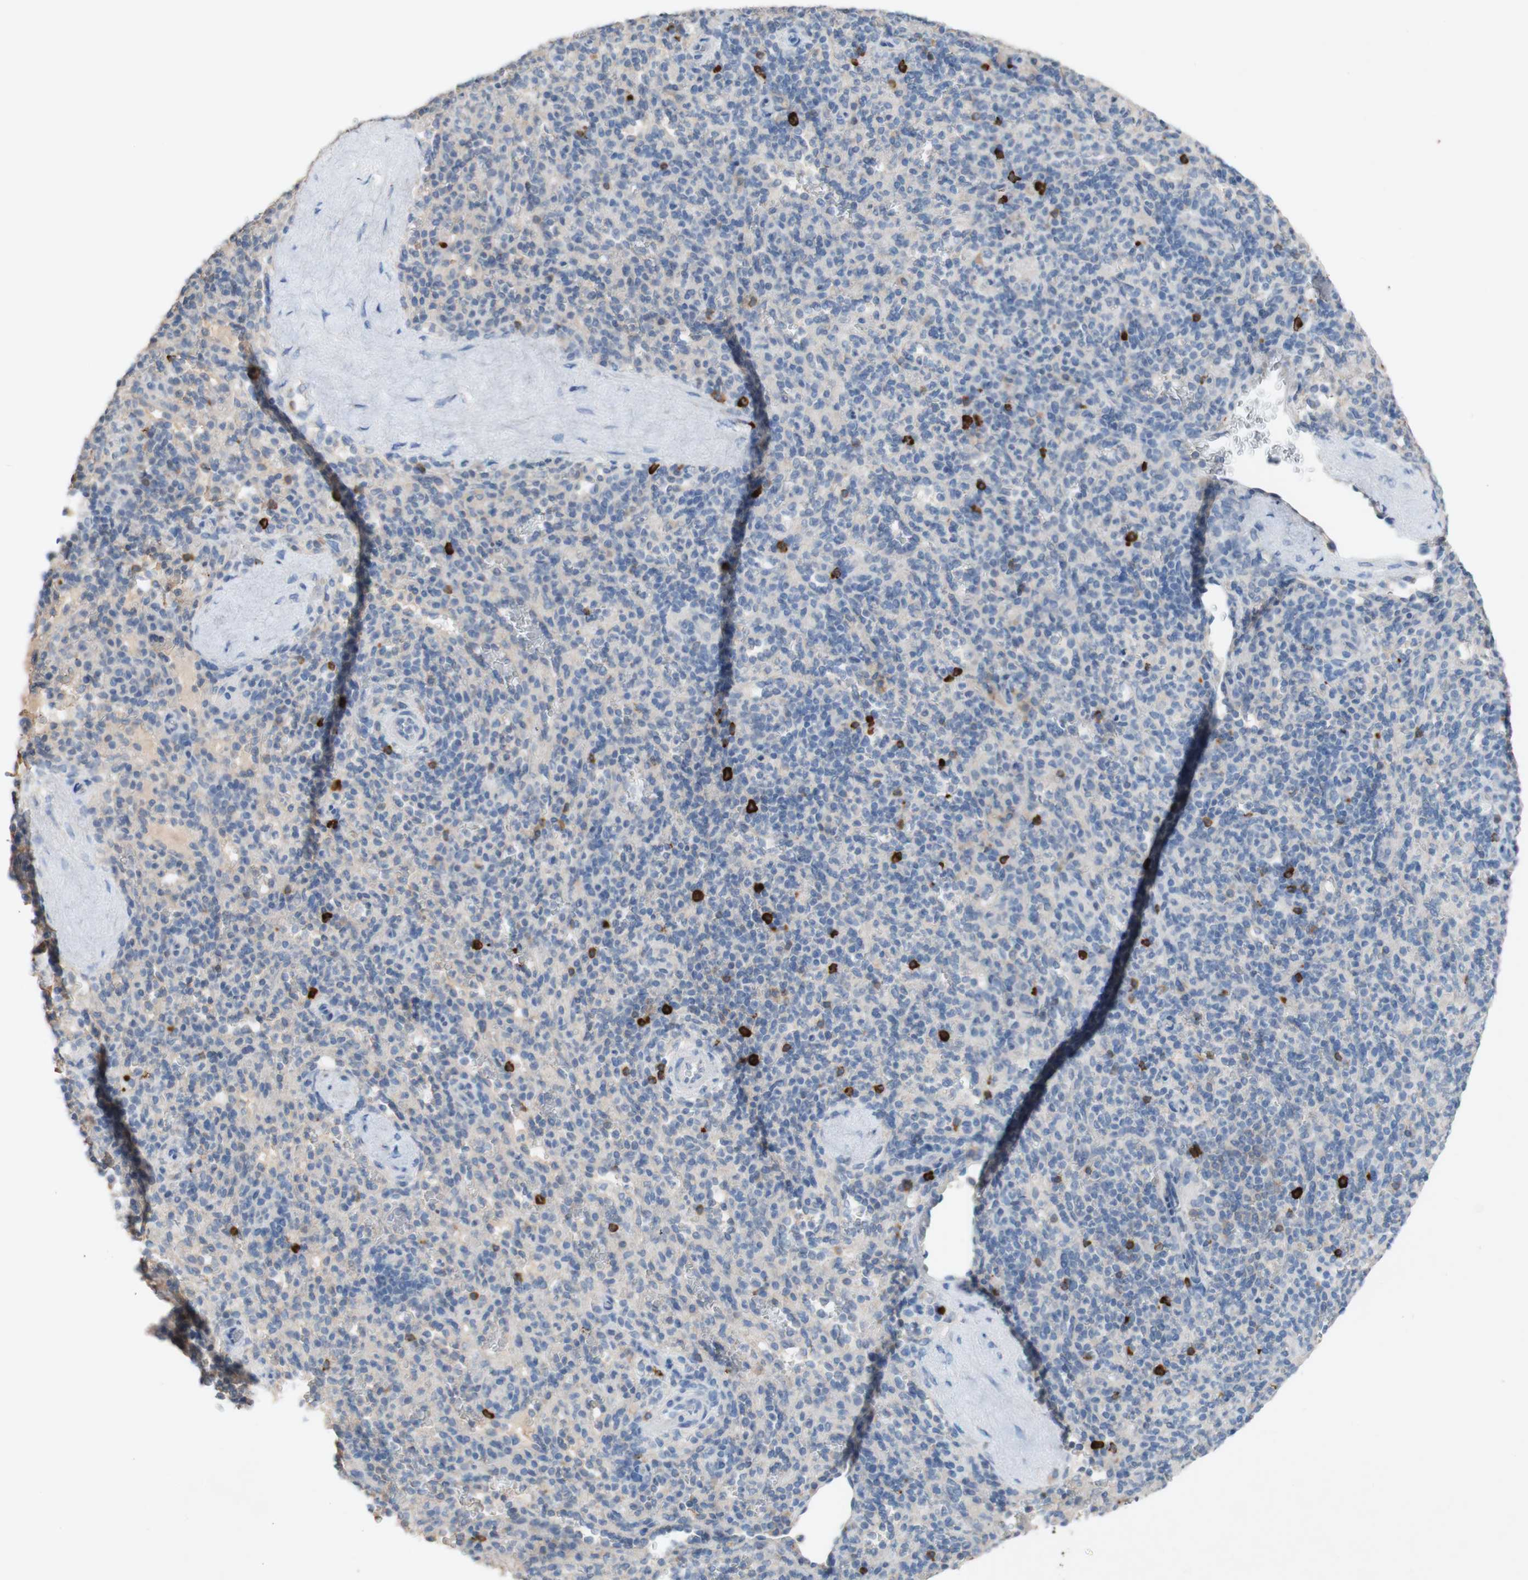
{"staining": {"intensity": "strong", "quantity": "<25%", "location": "cytoplasmic/membranous"}, "tissue": "spleen", "cell_type": "Cells in red pulp", "image_type": "normal", "snomed": [{"axis": "morphology", "description": "Normal tissue, NOS"}, {"axis": "topography", "description": "Spleen"}], "caption": "Immunohistochemical staining of normal spleen reveals medium levels of strong cytoplasmic/membranous expression in approximately <25% of cells in red pulp.", "gene": "PACSIN1", "patient": {"sex": "male", "age": 36}}